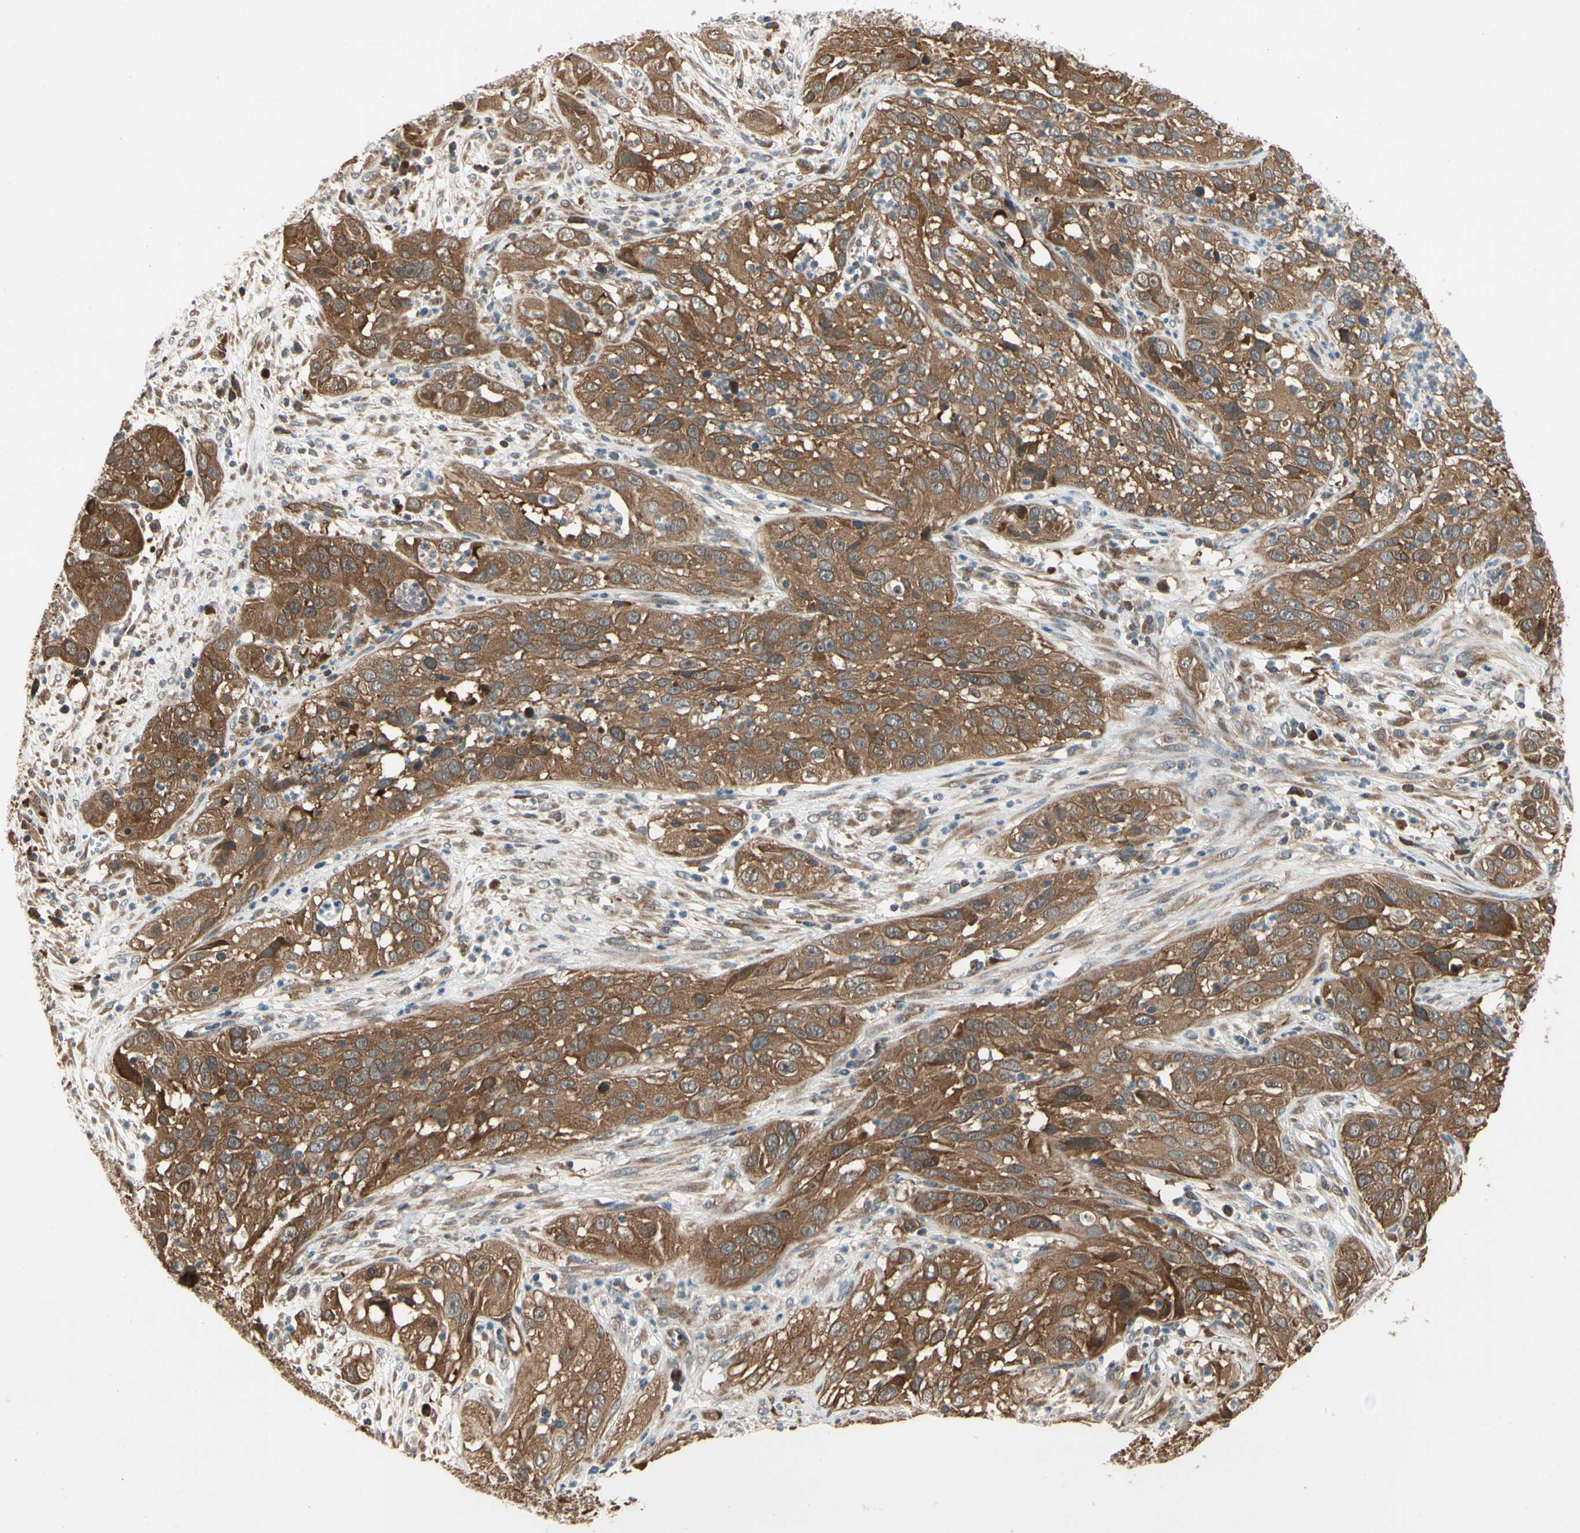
{"staining": {"intensity": "moderate", "quantity": ">75%", "location": "cytoplasmic/membranous"}, "tissue": "cervical cancer", "cell_type": "Tumor cells", "image_type": "cancer", "snomed": [{"axis": "morphology", "description": "Squamous cell carcinoma, NOS"}, {"axis": "topography", "description": "Cervix"}], "caption": "The photomicrograph displays staining of squamous cell carcinoma (cervical), revealing moderate cytoplasmic/membranous protein expression (brown color) within tumor cells. (Stains: DAB (3,3'-diaminobenzidine) in brown, nuclei in blue, Microscopy: brightfield microscopy at high magnification).", "gene": "TDRP", "patient": {"sex": "female", "age": 32}}